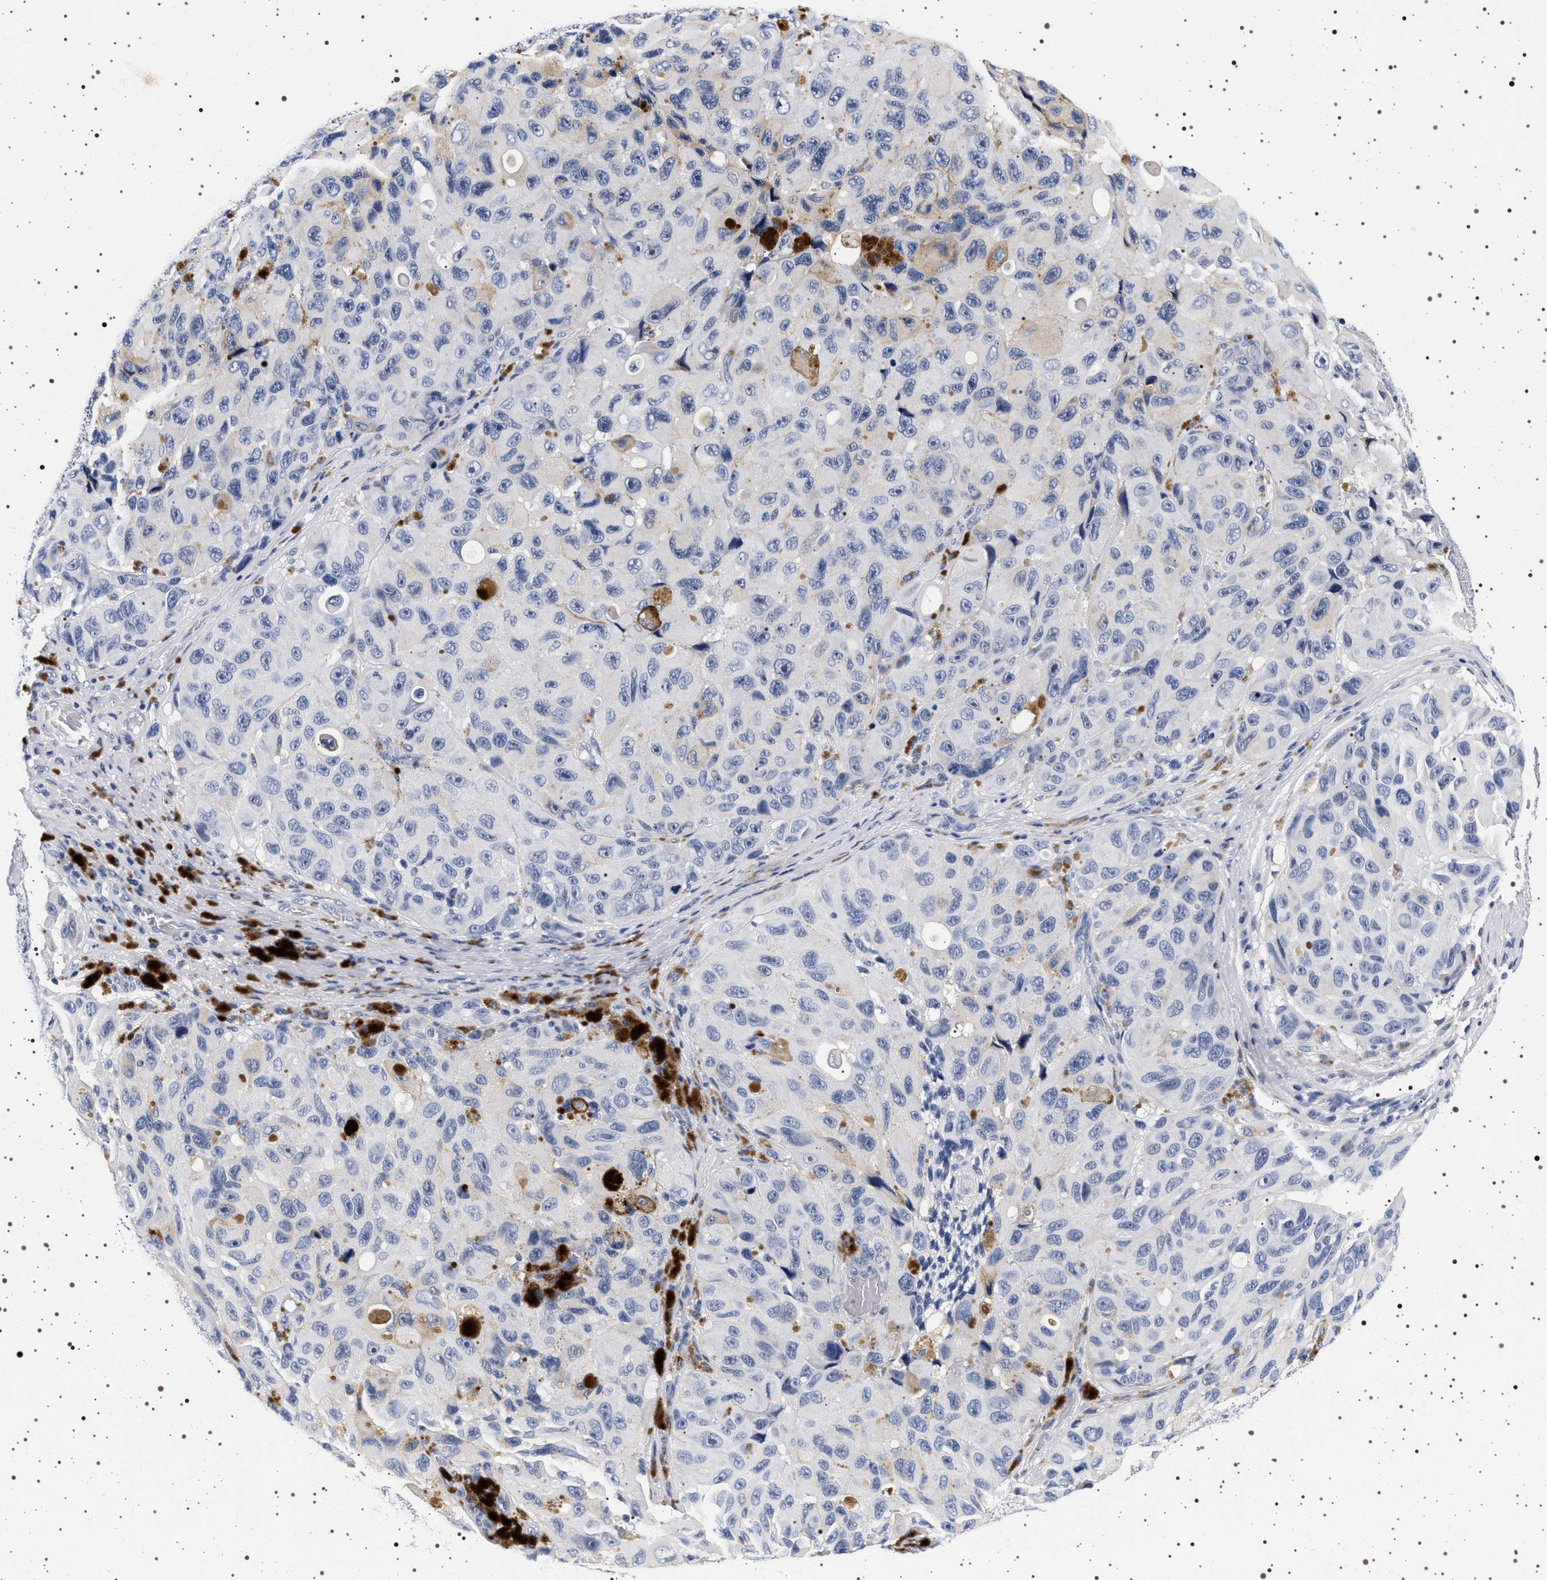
{"staining": {"intensity": "negative", "quantity": "none", "location": "none"}, "tissue": "melanoma", "cell_type": "Tumor cells", "image_type": "cancer", "snomed": [{"axis": "morphology", "description": "Malignant melanoma, NOS"}, {"axis": "topography", "description": "Skin"}], "caption": "A micrograph of human melanoma is negative for staining in tumor cells.", "gene": "MAPK10", "patient": {"sex": "female", "age": 73}}